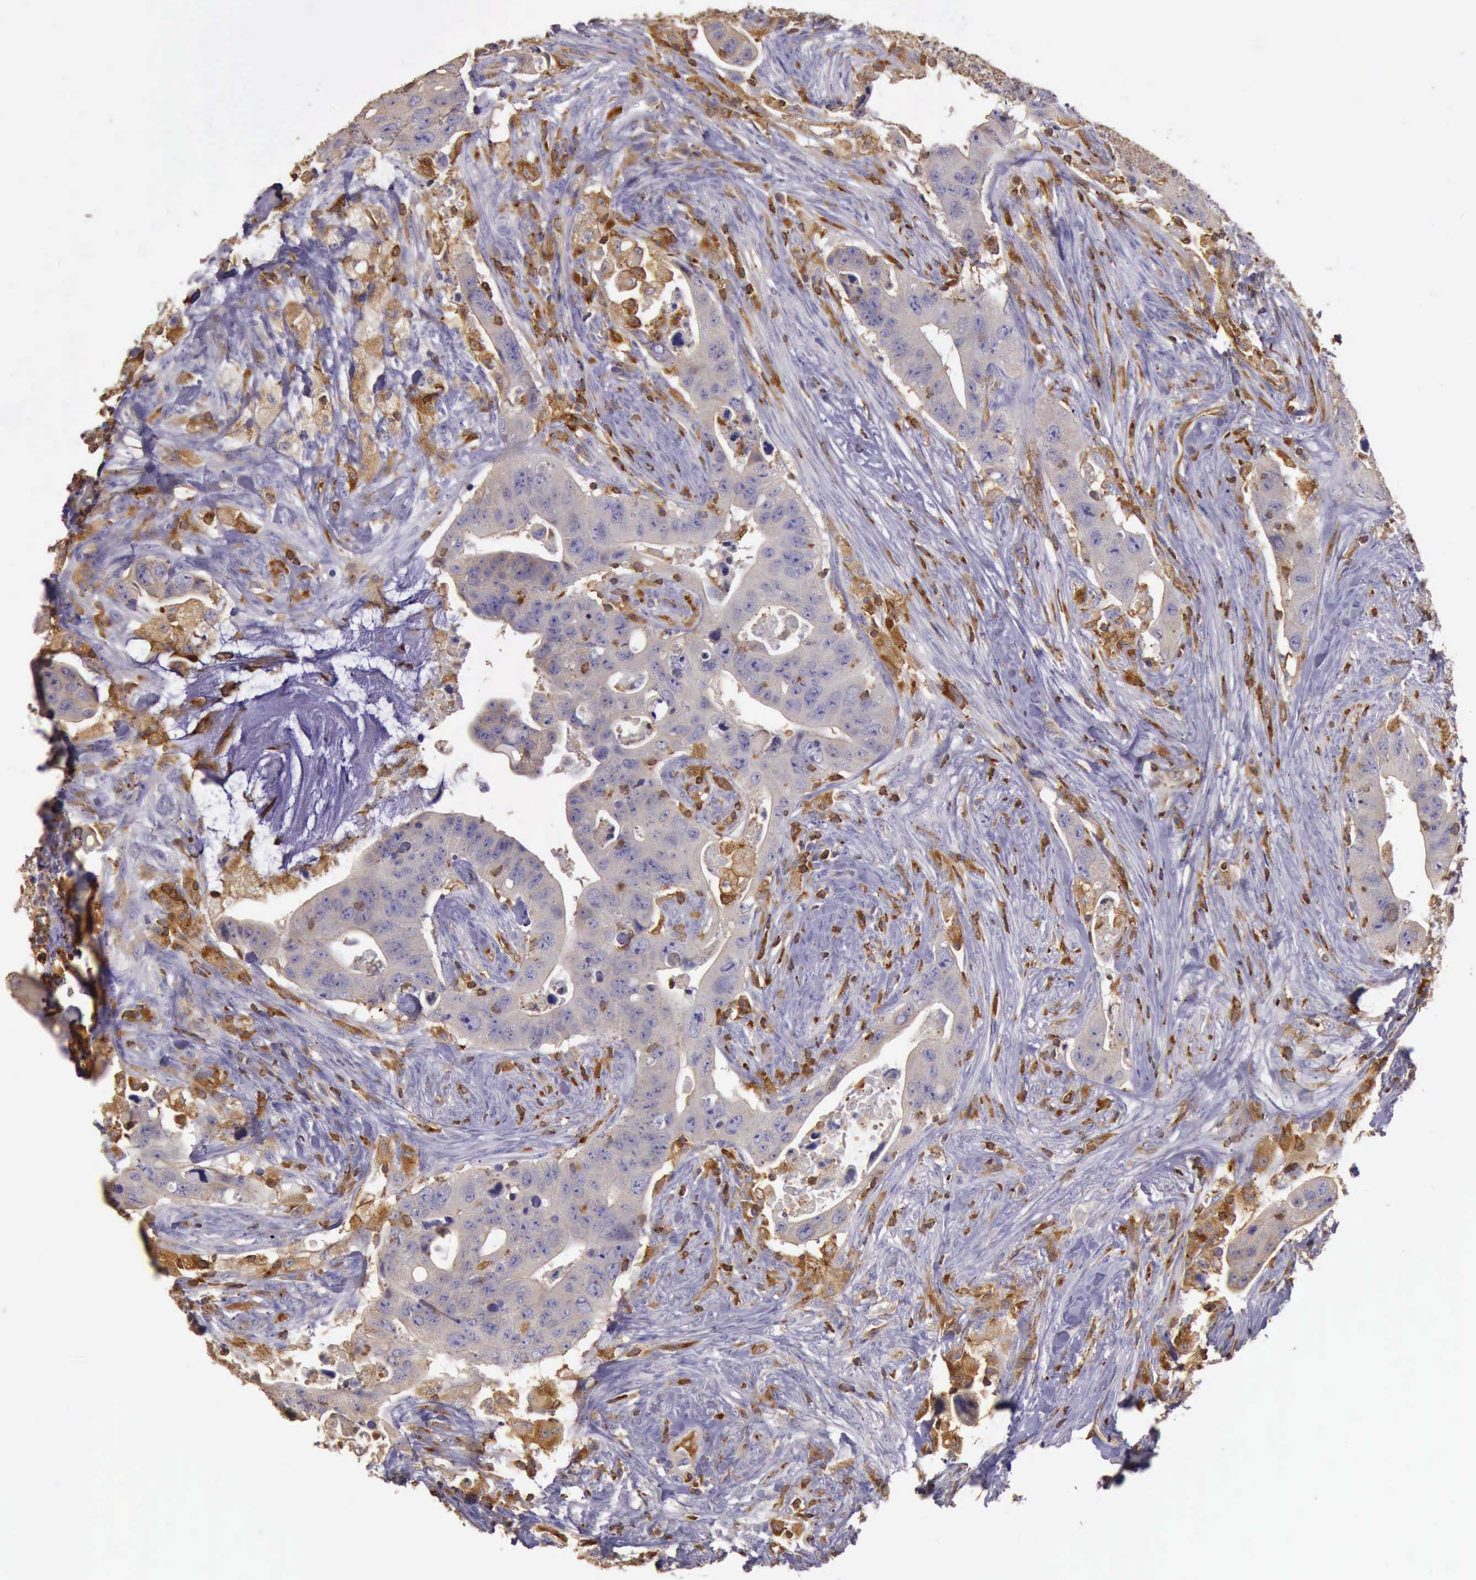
{"staining": {"intensity": "weak", "quantity": "25%-75%", "location": "cytoplasmic/membranous"}, "tissue": "colorectal cancer", "cell_type": "Tumor cells", "image_type": "cancer", "snomed": [{"axis": "morphology", "description": "Adenocarcinoma, NOS"}, {"axis": "topography", "description": "Rectum"}], "caption": "High-magnification brightfield microscopy of colorectal cancer (adenocarcinoma) stained with DAB (brown) and counterstained with hematoxylin (blue). tumor cells exhibit weak cytoplasmic/membranous staining is appreciated in approximately25%-75% of cells.", "gene": "ARHGAP4", "patient": {"sex": "female", "age": 71}}